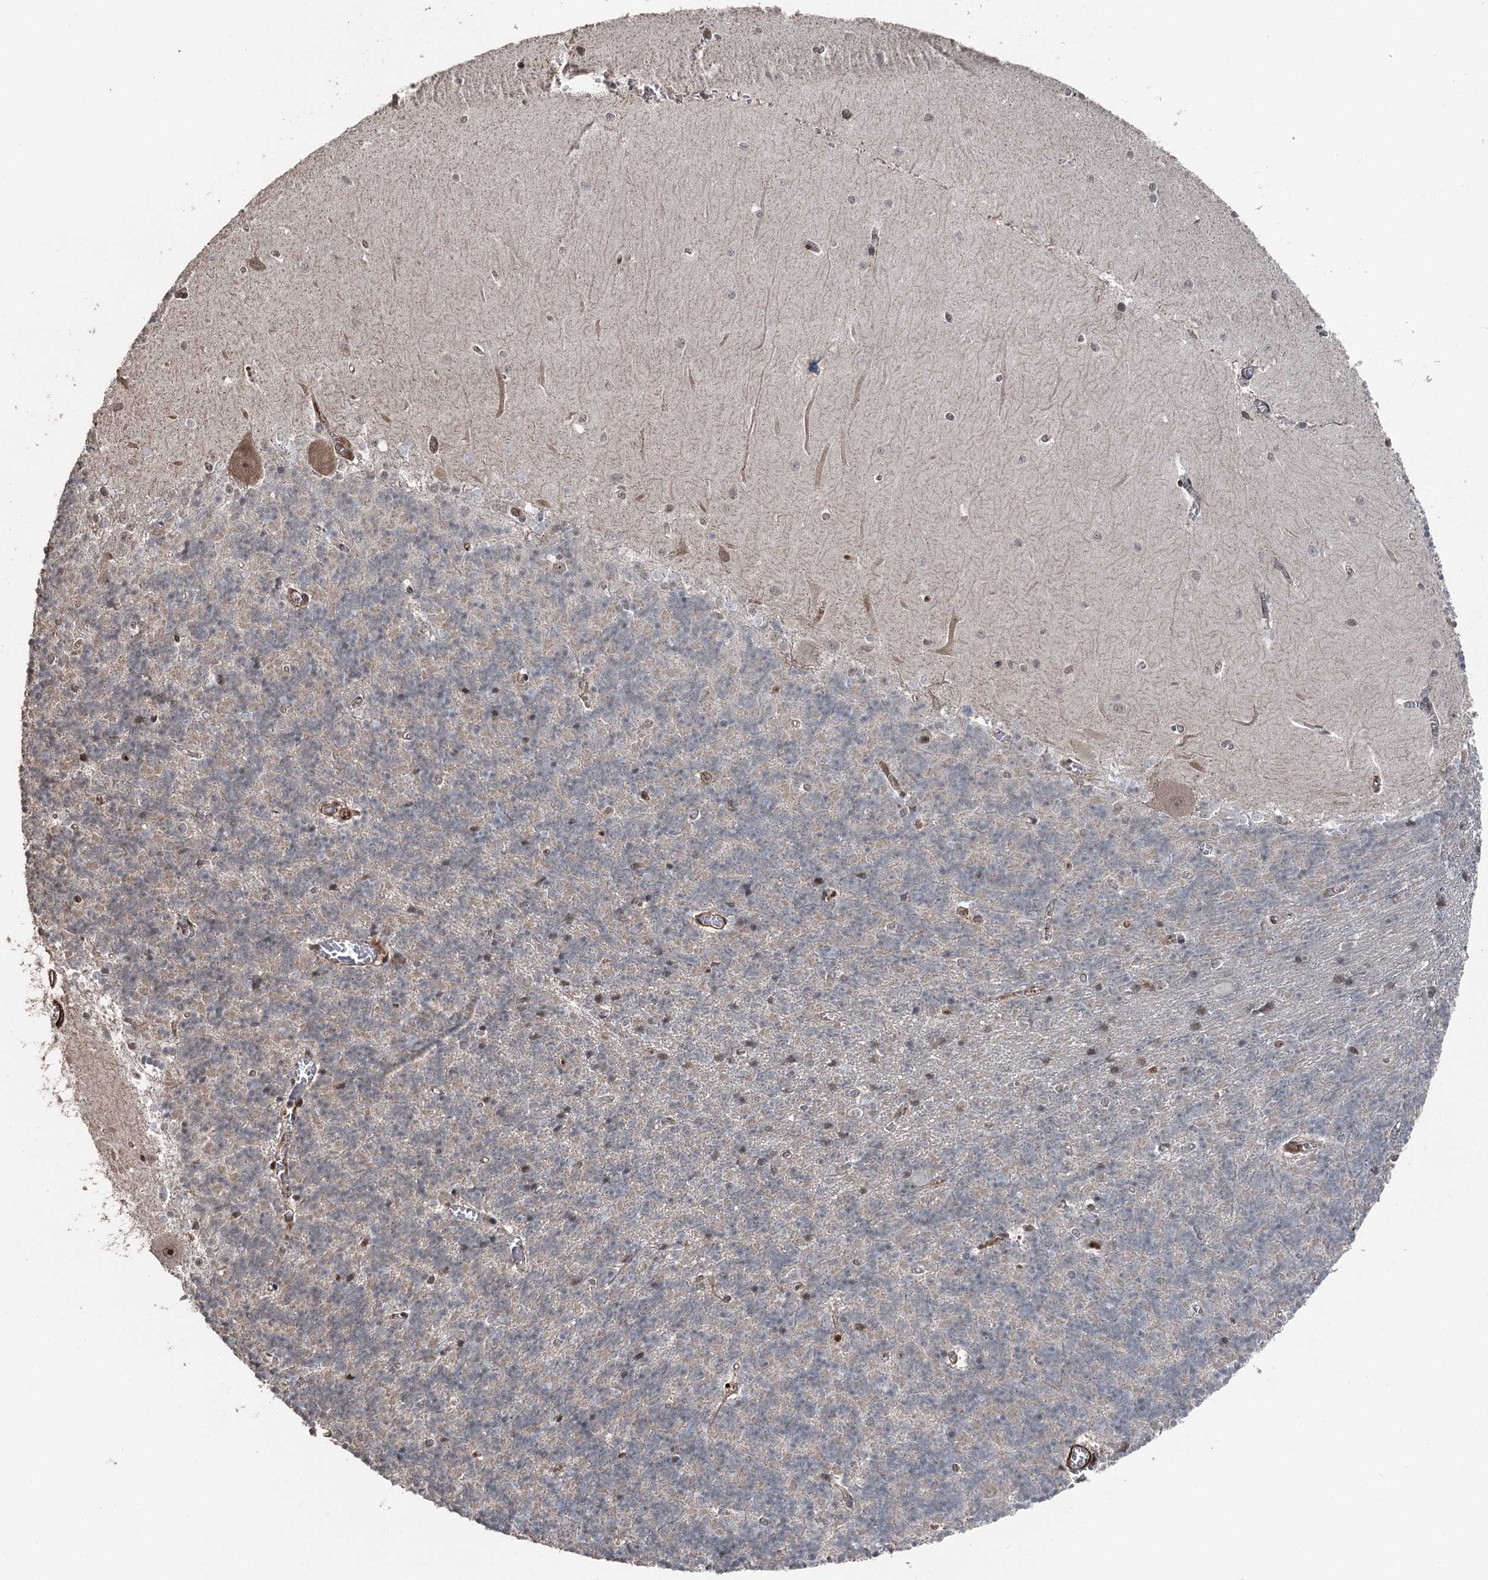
{"staining": {"intensity": "weak", "quantity": "<25%", "location": "cytoplasmic/membranous"}, "tissue": "cerebellum", "cell_type": "Cells in granular layer", "image_type": "normal", "snomed": [{"axis": "morphology", "description": "Normal tissue, NOS"}, {"axis": "topography", "description": "Cerebellum"}], "caption": "This is a micrograph of immunohistochemistry (IHC) staining of benign cerebellum, which shows no staining in cells in granular layer. Nuclei are stained in blue.", "gene": "CCDC82", "patient": {"sex": "male", "age": 37}}